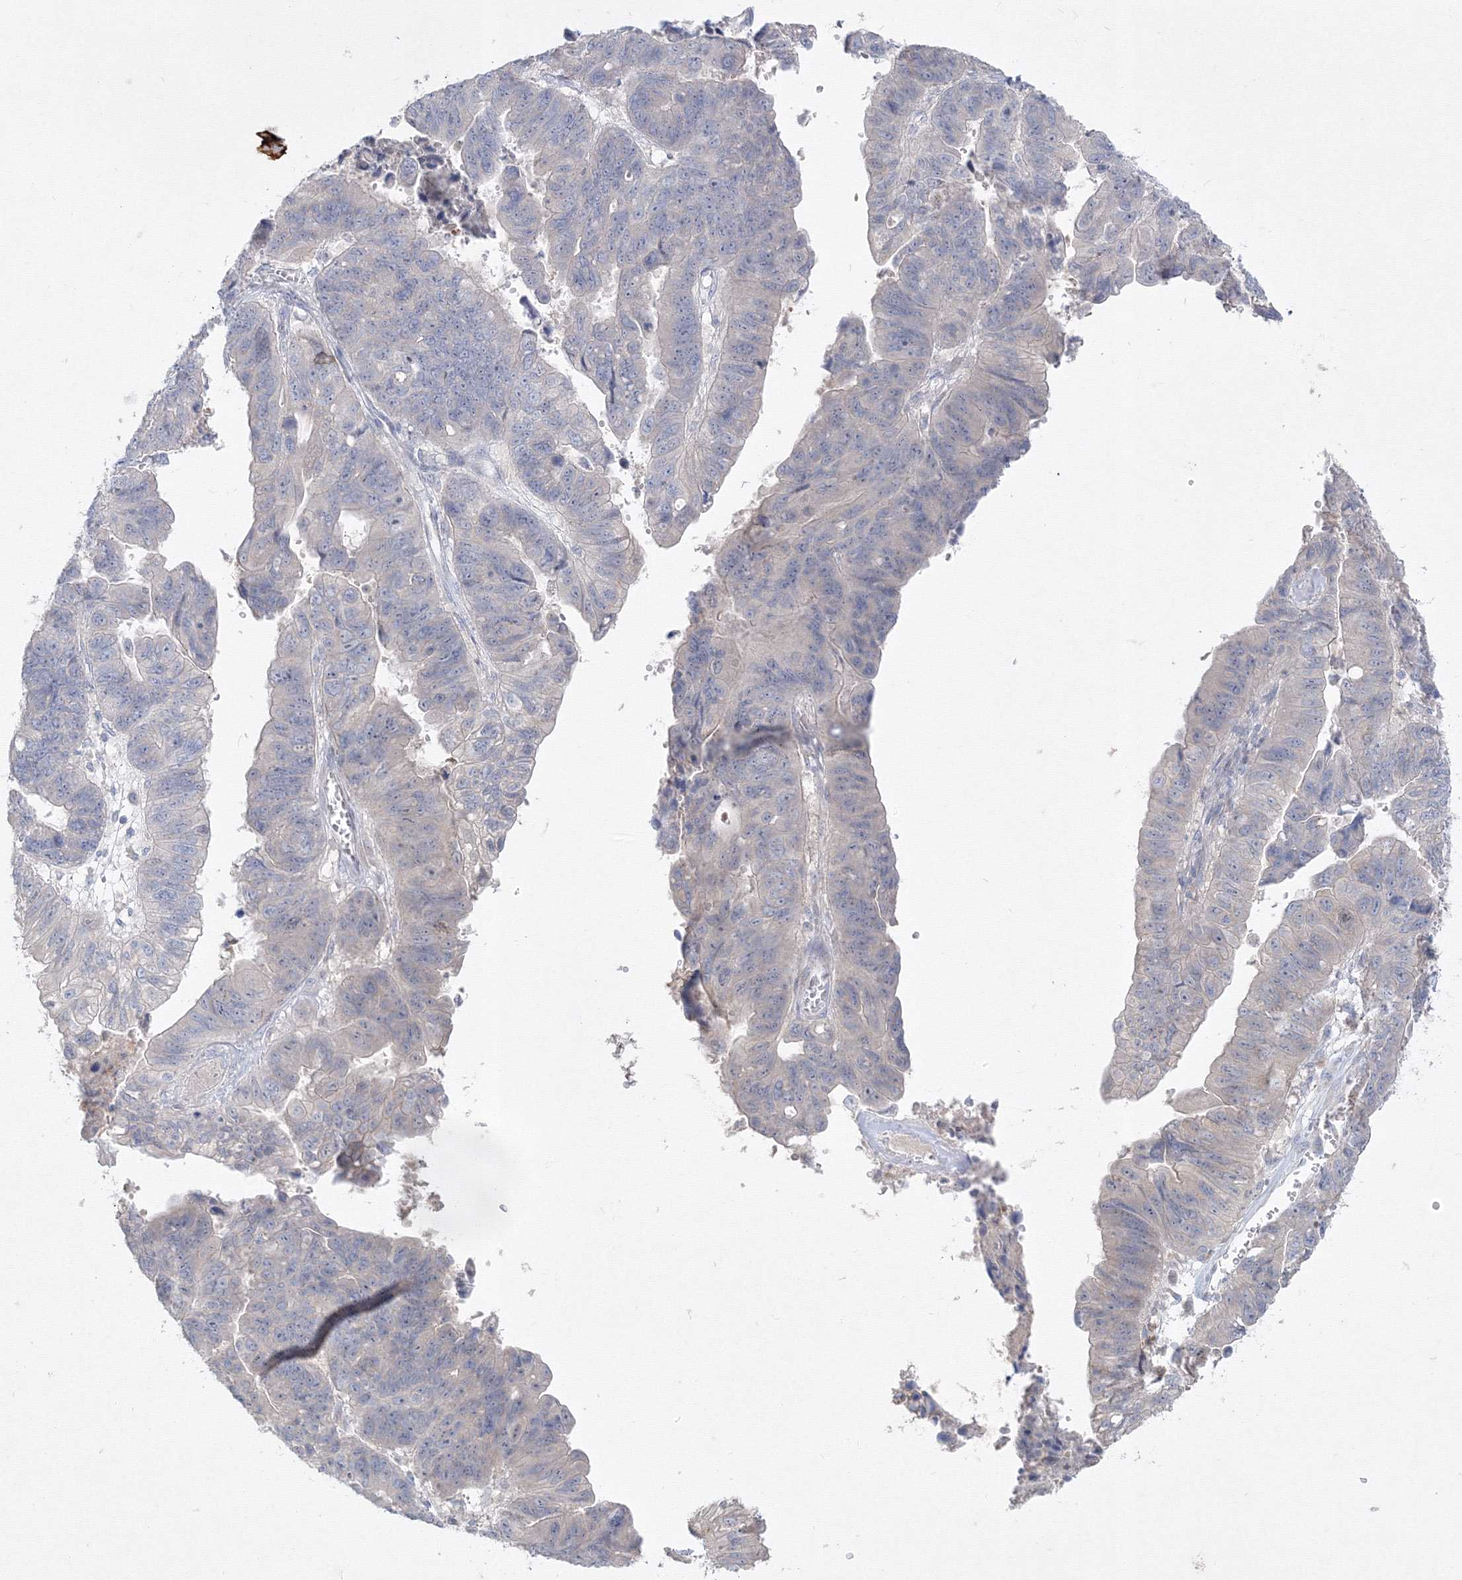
{"staining": {"intensity": "negative", "quantity": "none", "location": "none"}, "tissue": "stomach cancer", "cell_type": "Tumor cells", "image_type": "cancer", "snomed": [{"axis": "morphology", "description": "Adenocarcinoma, NOS"}, {"axis": "topography", "description": "Stomach"}], "caption": "High magnification brightfield microscopy of stomach cancer (adenocarcinoma) stained with DAB (brown) and counterstained with hematoxylin (blue): tumor cells show no significant expression. Nuclei are stained in blue.", "gene": "FBXL8", "patient": {"sex": "male", "age": 59}}